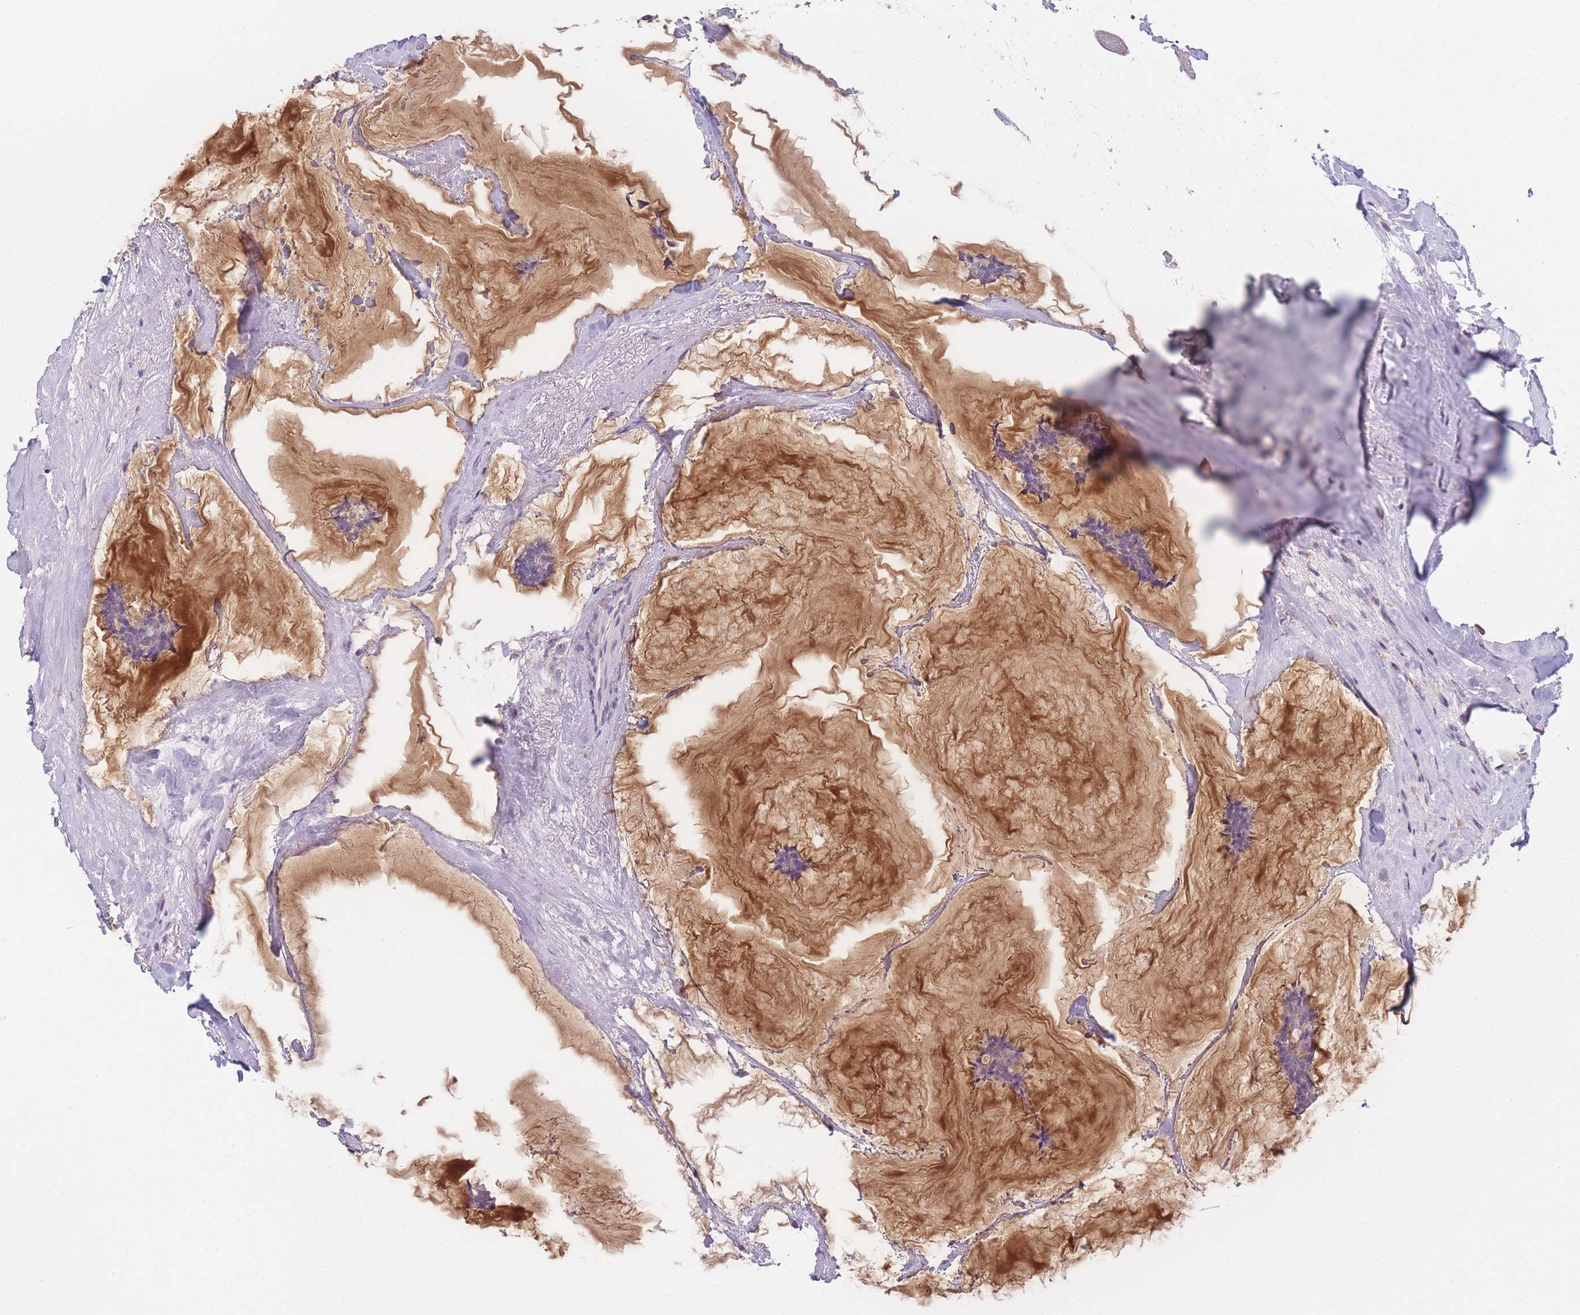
{"staining": {"intensity": "negative", "quantity": "none", "location": "none"}, "tissue": "breast cancer", "cell_type": "Tumor cells", "image_type": "cancer", "snomed": [{"axis": "morphology", "description": "Duct carcinoma"}, {"axis": "topography", "description": "Breast"}], "caption": "IHC histopathology image of neoplastic tissue: breast cancer (intraductal carcinoma) stained with DAB (3,3'-diaminobenzidine) reveals no significant protein staining in tumor cells.", "gene": "PRAM1", "patient": {"sex": "female", "age": 93}}